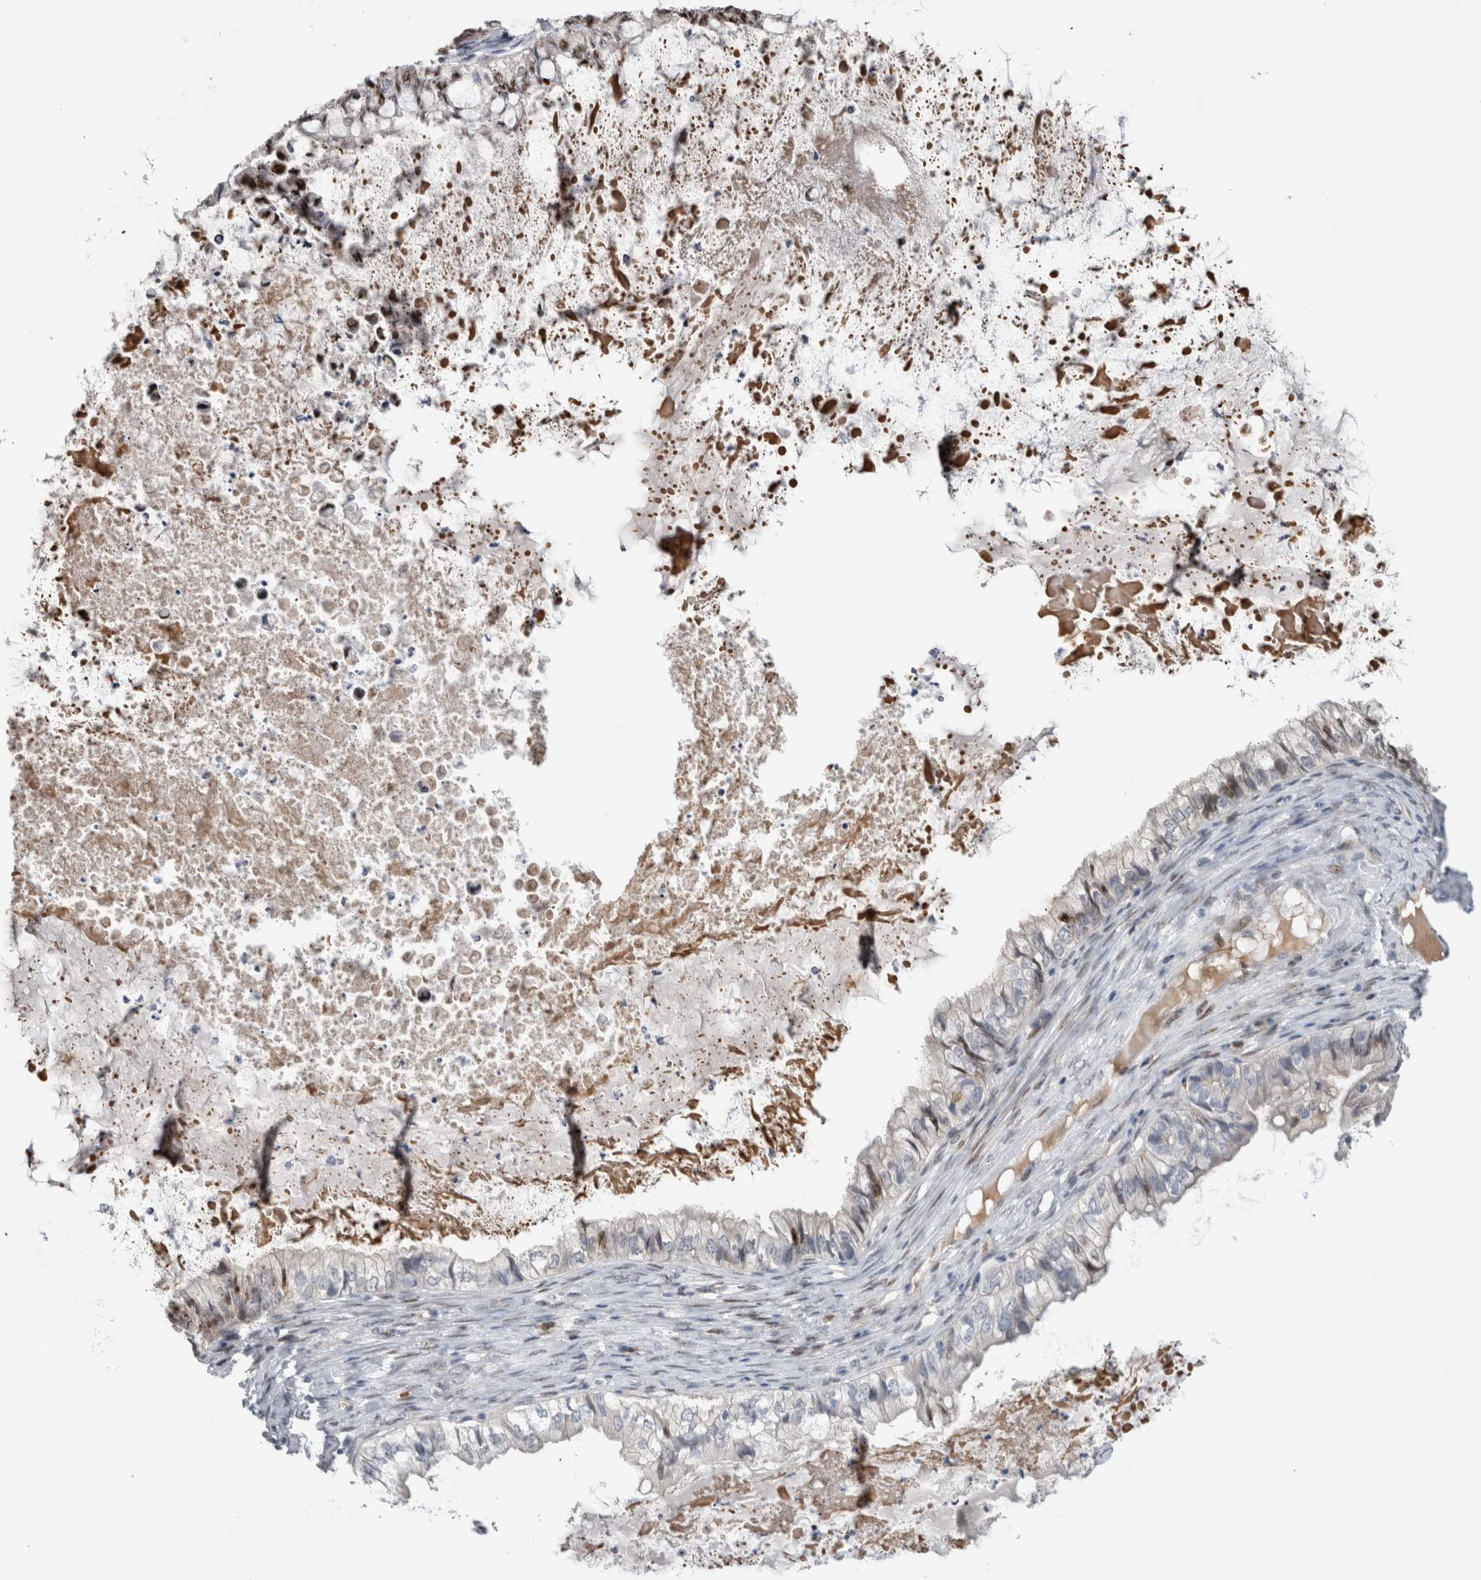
{"staining": {"intensity": "moderate", "quantity": "<25%", "location": "nuclear"}, "tissue": "ovarian cancer", "cell_type": "Tumor cells", "image_type": "cancer", "snomed": [{"axis": "morphology", "description": "Cystadenocarcinoma, mucinous, NOS"}, {"axis": "topography", "description": "Ovary"}], "caption": "The histopathology image displays a brown stain indicating the presence of a protein in the nuclear of tumor cells in mucinous cystadenocarcinoma (ovarian). Using DAB (brown) and hematoxylin (blue) stains, captured at high magnification using brightfield microscopy.", "gene": "DMTN", "patient": {"sex": "female", "age": 80}}